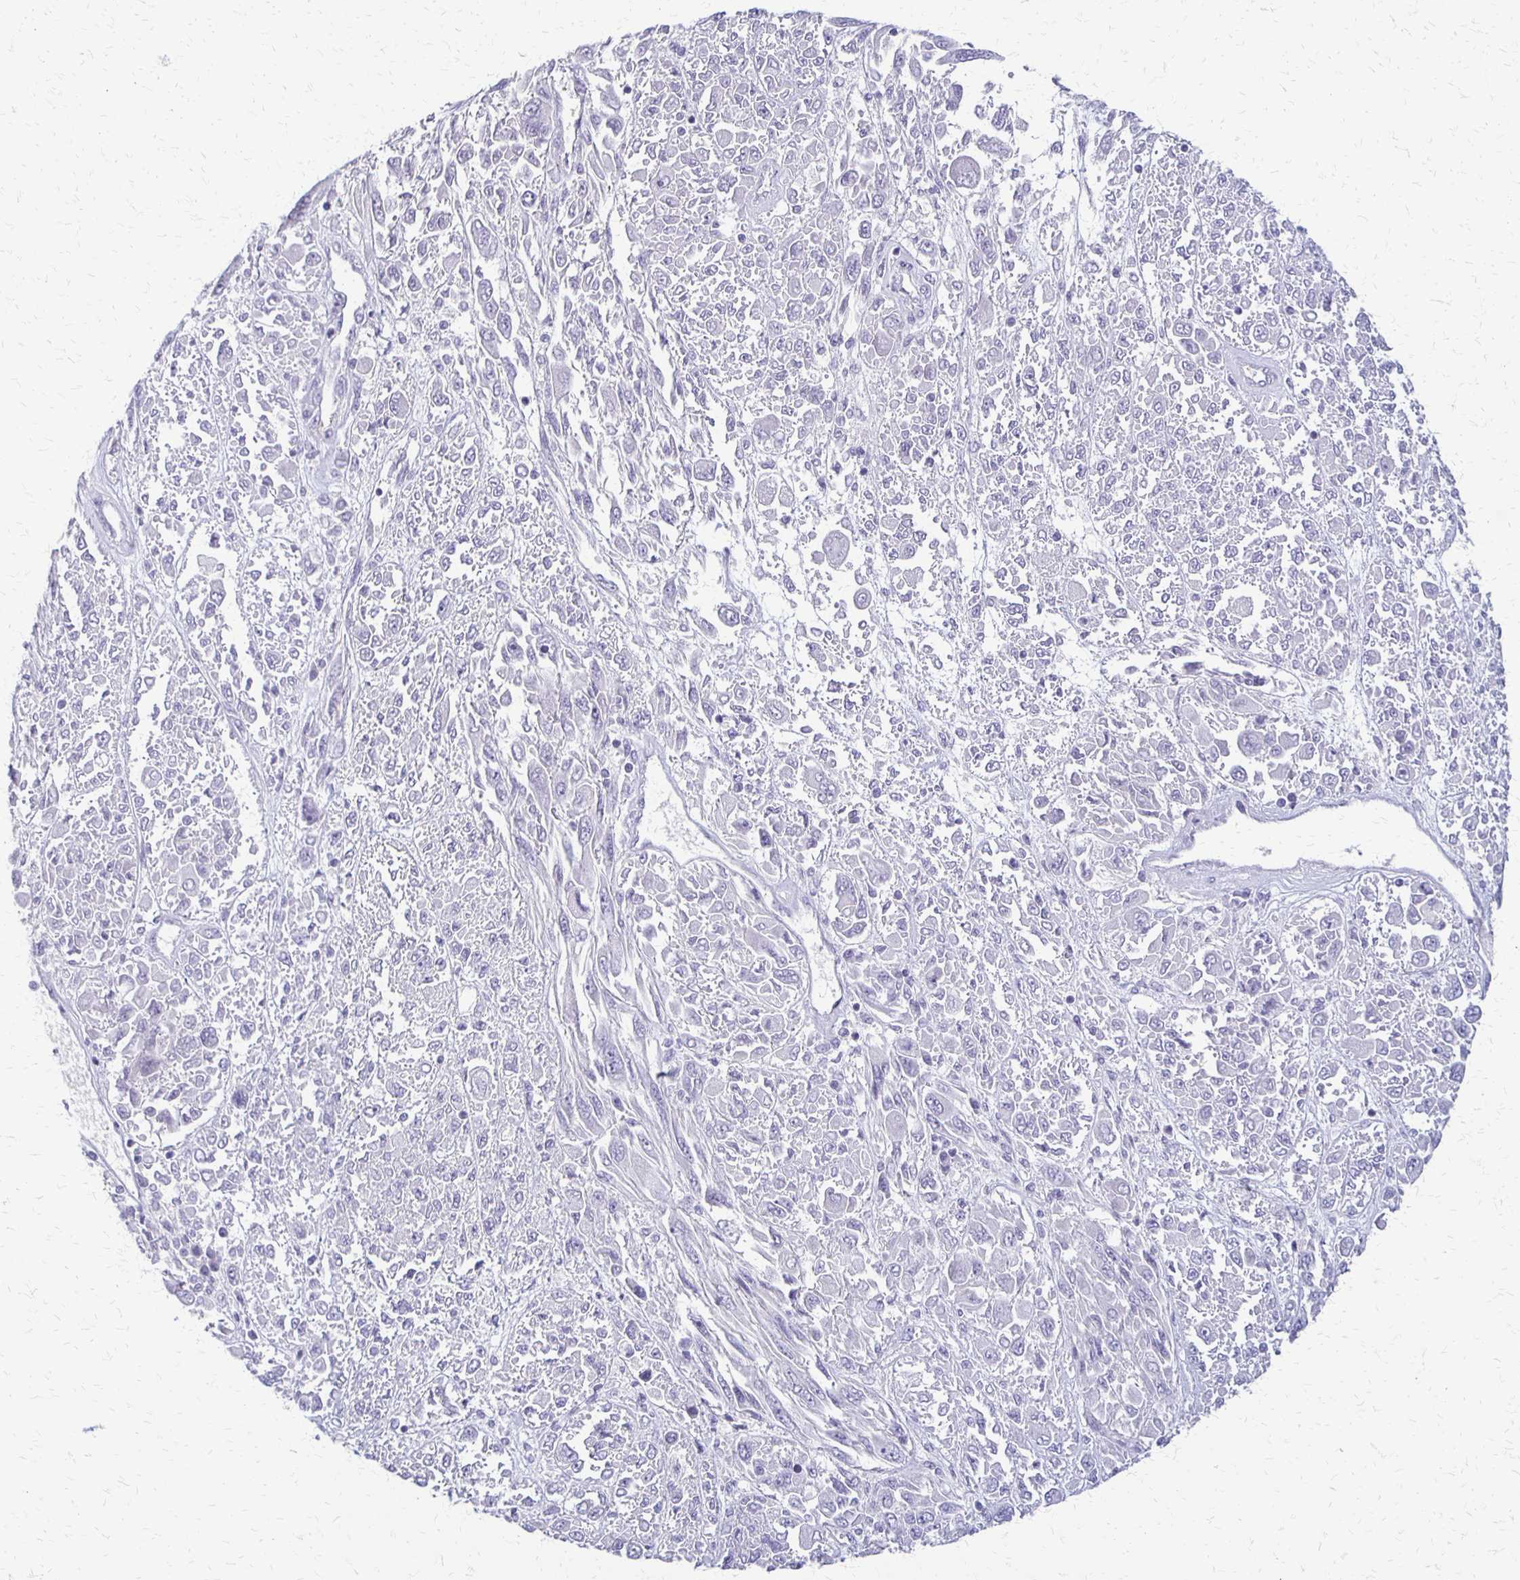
{"staining": {"intensity": "negative", "quantity": "none", "location": "none"}, "tissue": "melanoma", "cell_type": "Tumor cells", "image_type": "cancer", "snomed": [{"axis": "morphology", "description": "Malignant melanoma, NOS"}, {"axis": "topography", "description": "Skin"}], "caption": "Image shows no significant protein staining in tumor cells of malignant melanoma.", "gene": "RHOC", "patient": {"sex": "female", "age": 91}}